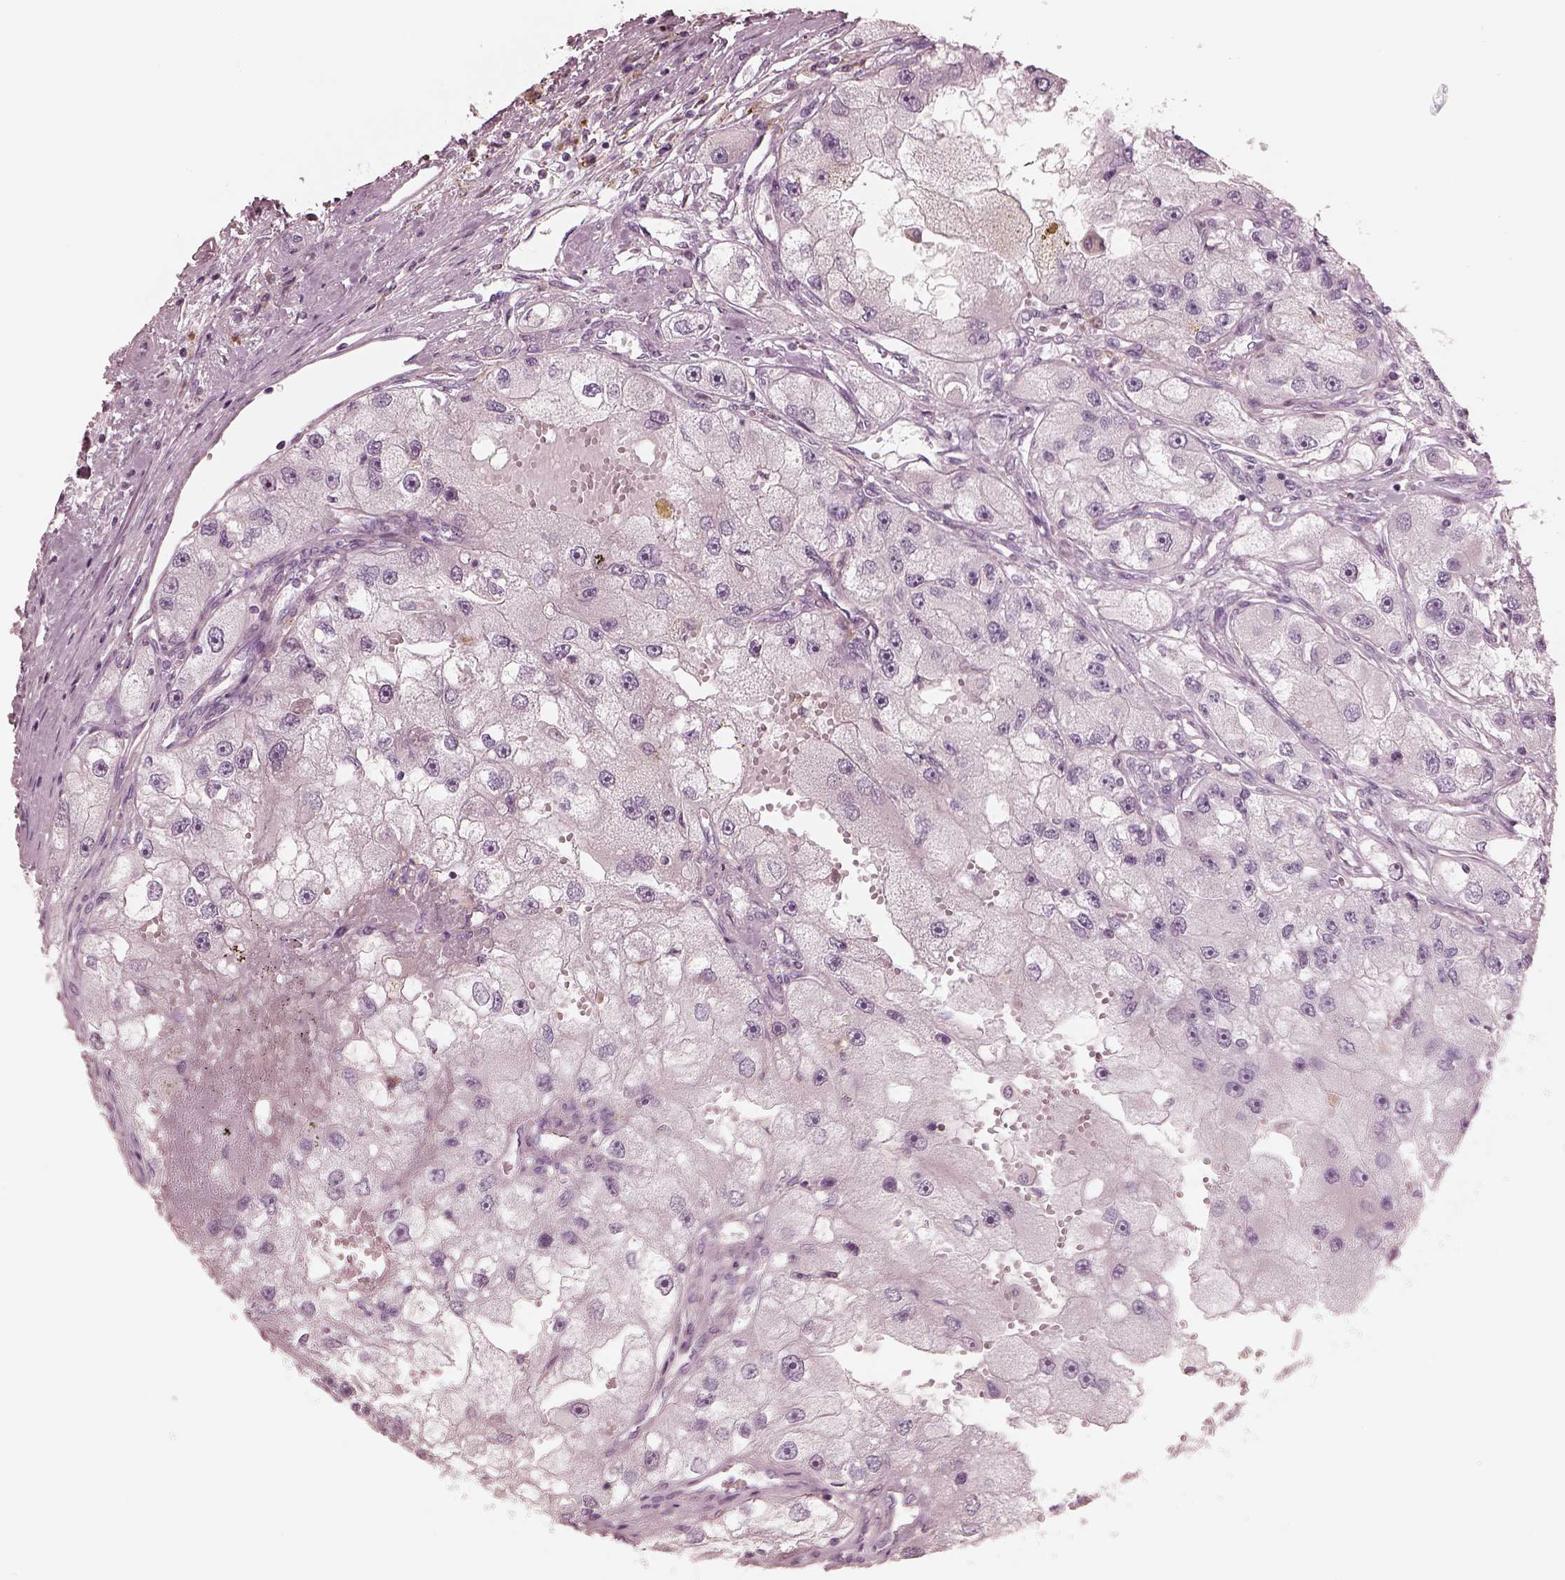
{"staining": {"intensity": "negative", "quantity": "none", "location": "none"}, "tissue": "renal cancer", "cell_type": "Tumor cells", "image_type": "cancer", "snomed": [{"axis": "morphology", "description": "Adenocarcinoma, NOS"}, {"axis": "topography", "description": "Kidney"}], "caption": "High power microscopy histopathology image of an immunohistochemistry image of adenocarcinoma (renal), revealing no significant staining in tumor cells.", "gene": "CADM2", "patient": {"sex": "male", "age": 63}}